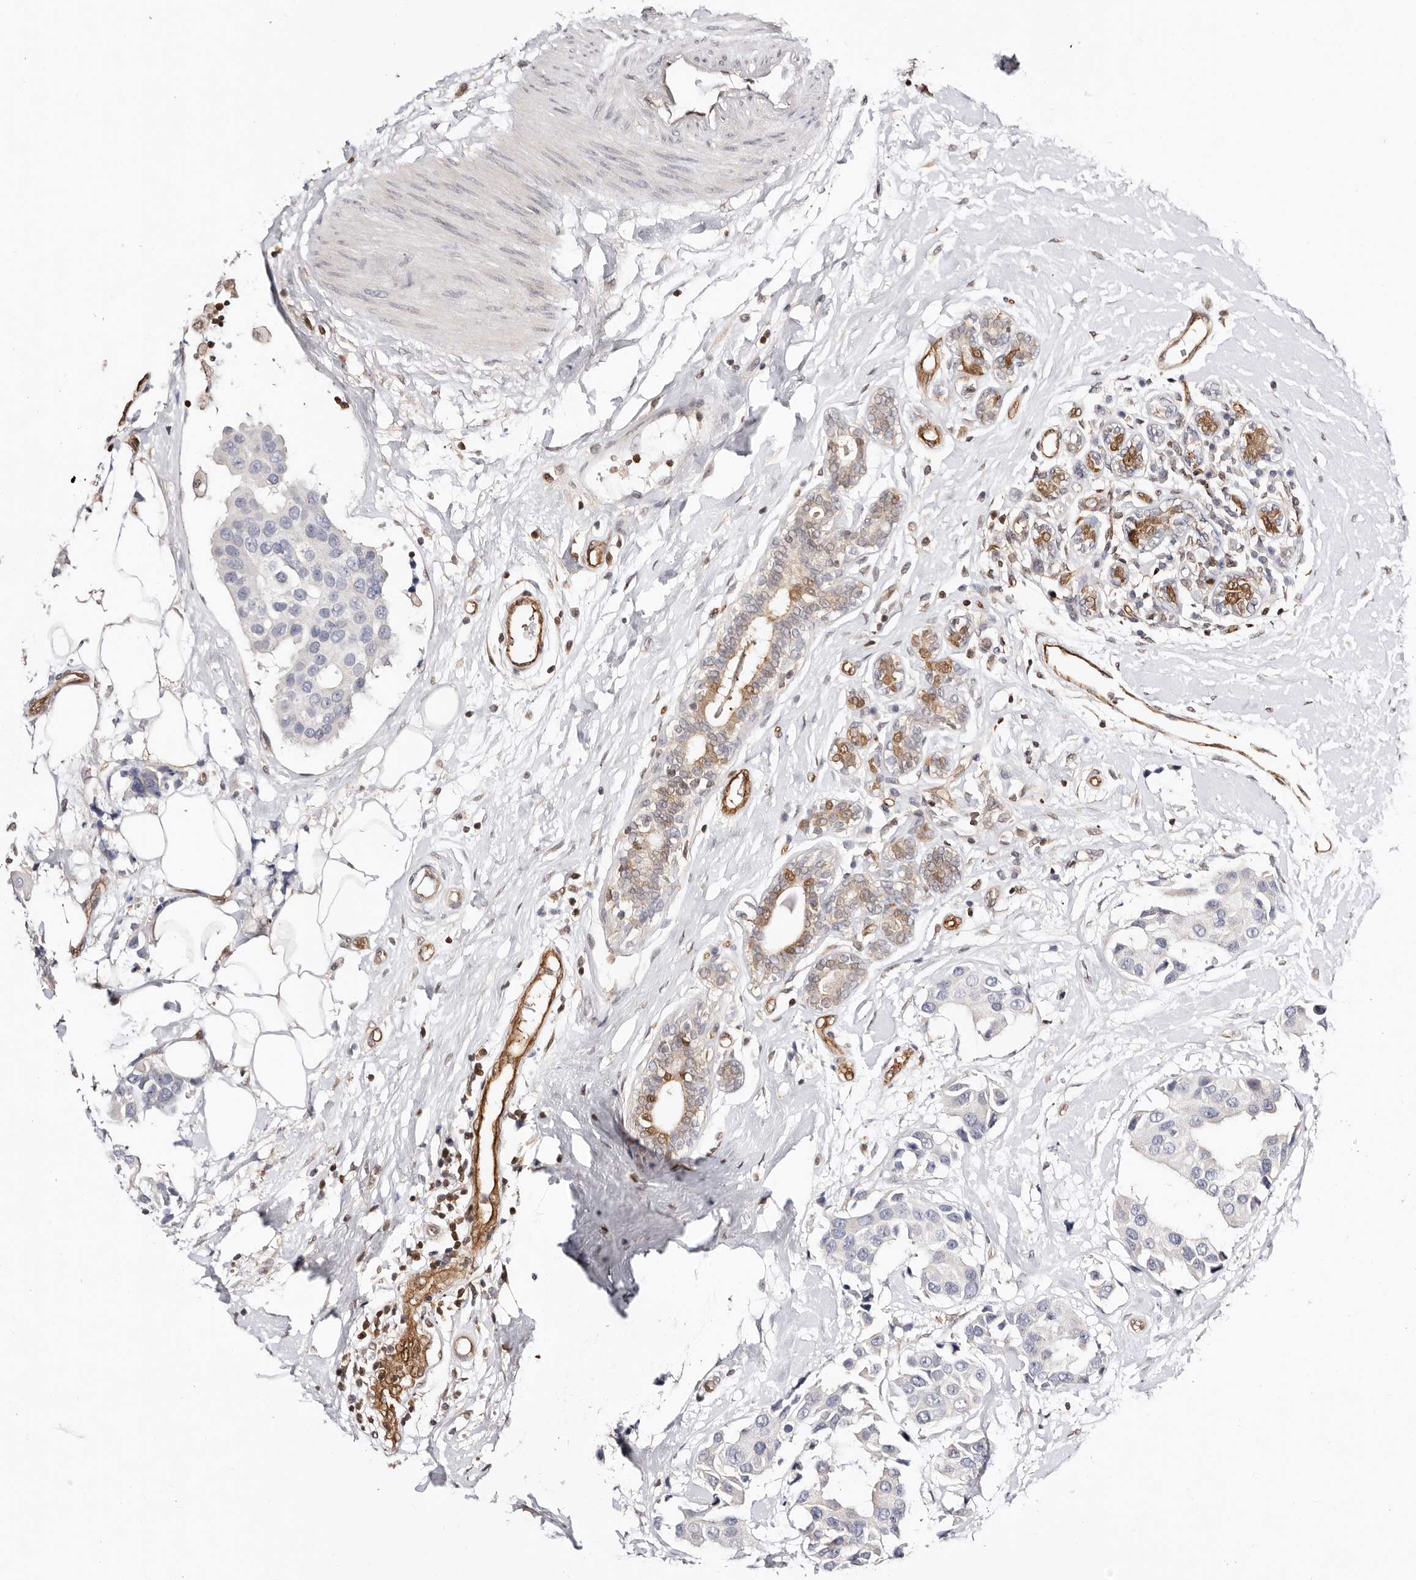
{"staining": {"intensity": "negative", "quantity": "none", "location": "none"}, "tissue": "breast cancer", "cell_type": "Tumor cells", "image_type": "cancer", "snomed": [{"axis": "morphology", "description": "Normal tissue, NOS"}, {"axis": "morphology", "description": "Duct carcinoma"}, {"axis": "topography", "description": "Breast"}], "caption": "Immunohistochemistry photomicrograph of neoplastic tissue: human breast cancer stained with DAB demonstrates no significant protein positivity in tumor cells. Nuclei are stained in blue.", "gene": "STAT5A", "patient": {"sex": "female", "age": 39}}